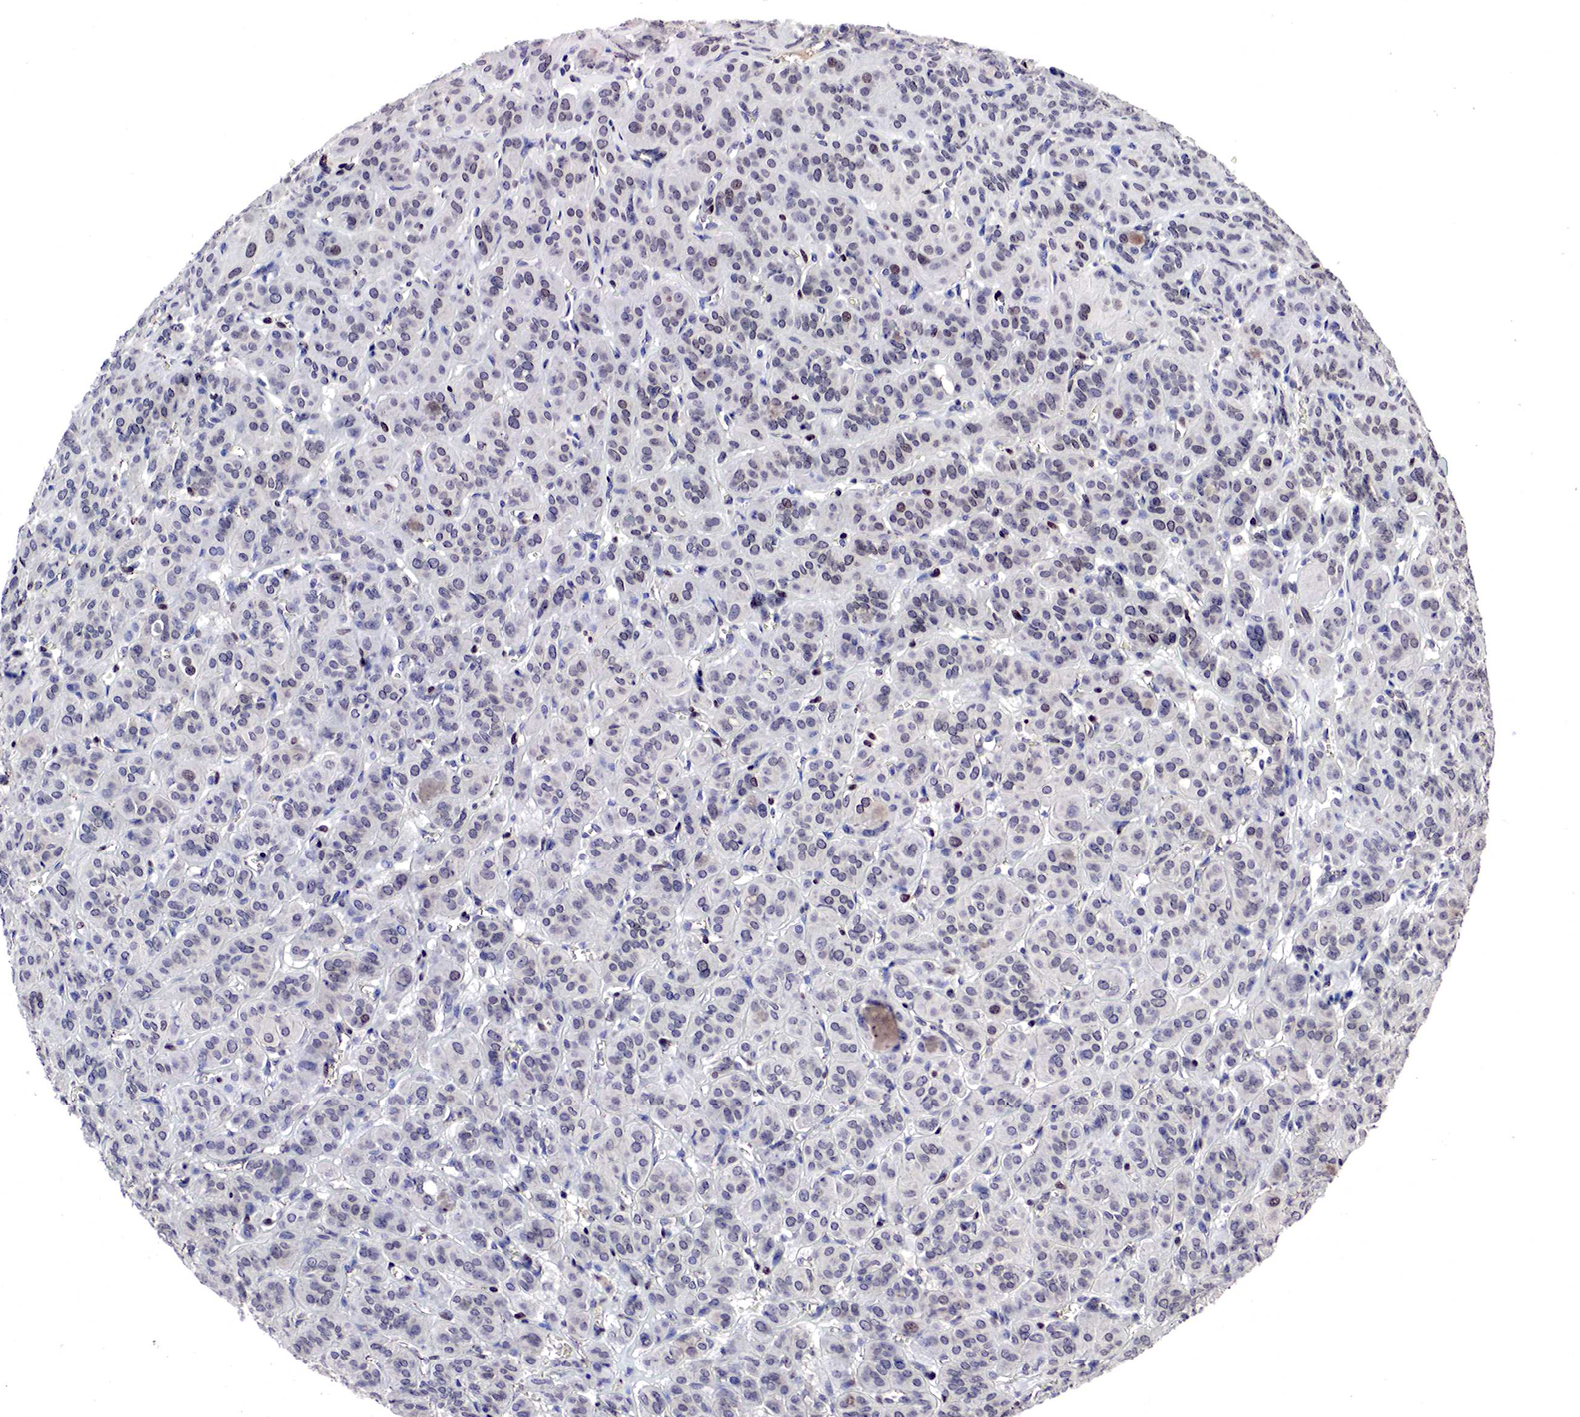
{"staining": {"intensity": "negative", "quantity": "none", "location": "none"}, "tissue": "thyroid cancer", "cell_type": "Tumor cells", "image_type": "cancer", "snomed": [{"axis": "morphology", "description": "Follicular adenoma carcinoma, NOS"}, {"axis": "topography", "description": "Thyroid gland"}], "caption": "Immunohistochemistry (IHC) photomicrograph of human thyroid cancer stained for a protein (brown), which demonstrates no expression in tumor cells.", "gene": "DACH2", "patient": {"sex": "female", "age": 71}}